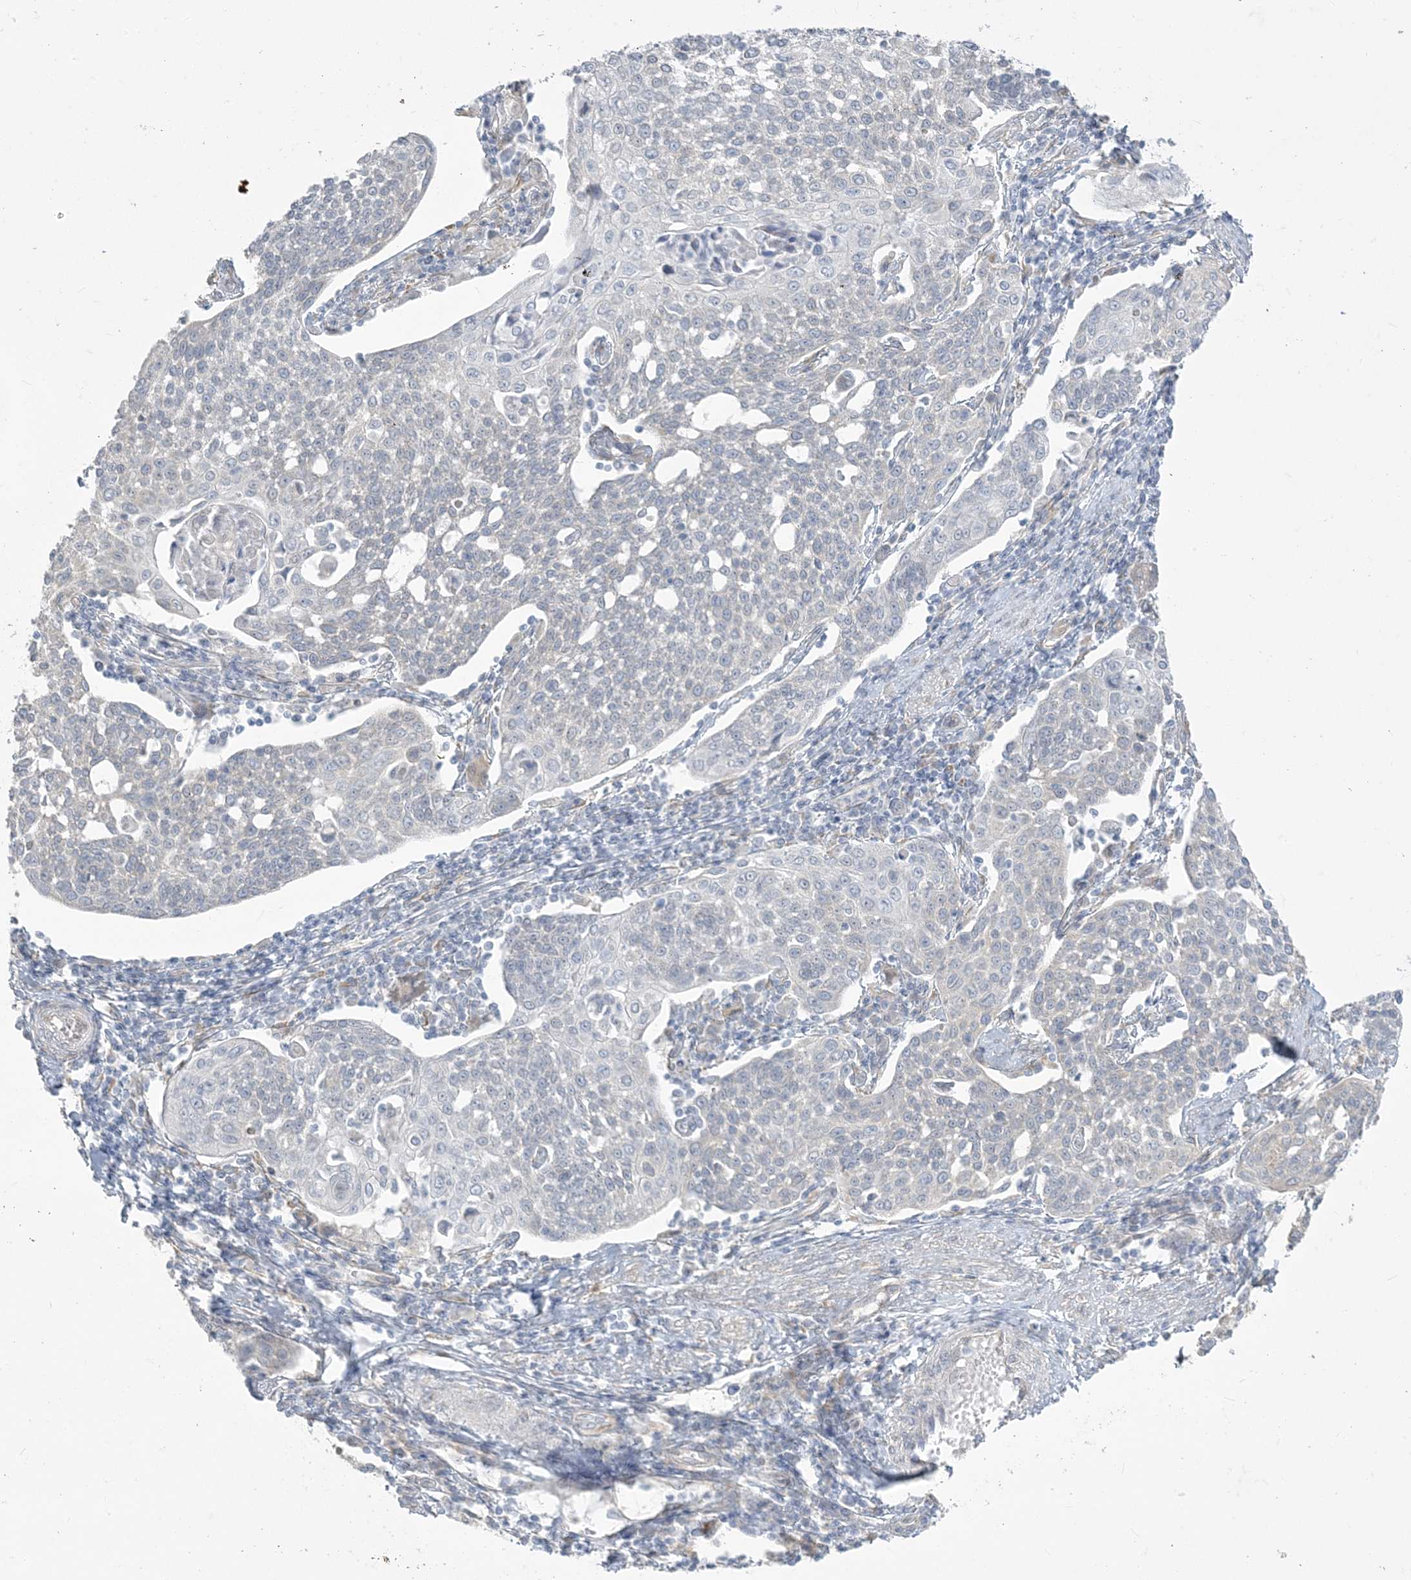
{"staining": {"intensity": "negative", "quantity": "none", "location": "none"}, "tissue": "cervical cancer", "cell_type": "Tumor cells", "image_type": "cancer", "snomed": [{"axis": "morphology", "description": "Squamous cell carcinoma, NOS"}, {"axis": "topography", "description": "Cervix"}], "caption": "DAB (3,3'-diaminobenzidine) immunohistochemical staining of cervical cancer (squamous cell carcinoma) displays no significant expression in tumor cells.", "gene": "ZC3H6", "patient": {"sex": "female", "age": 34}}